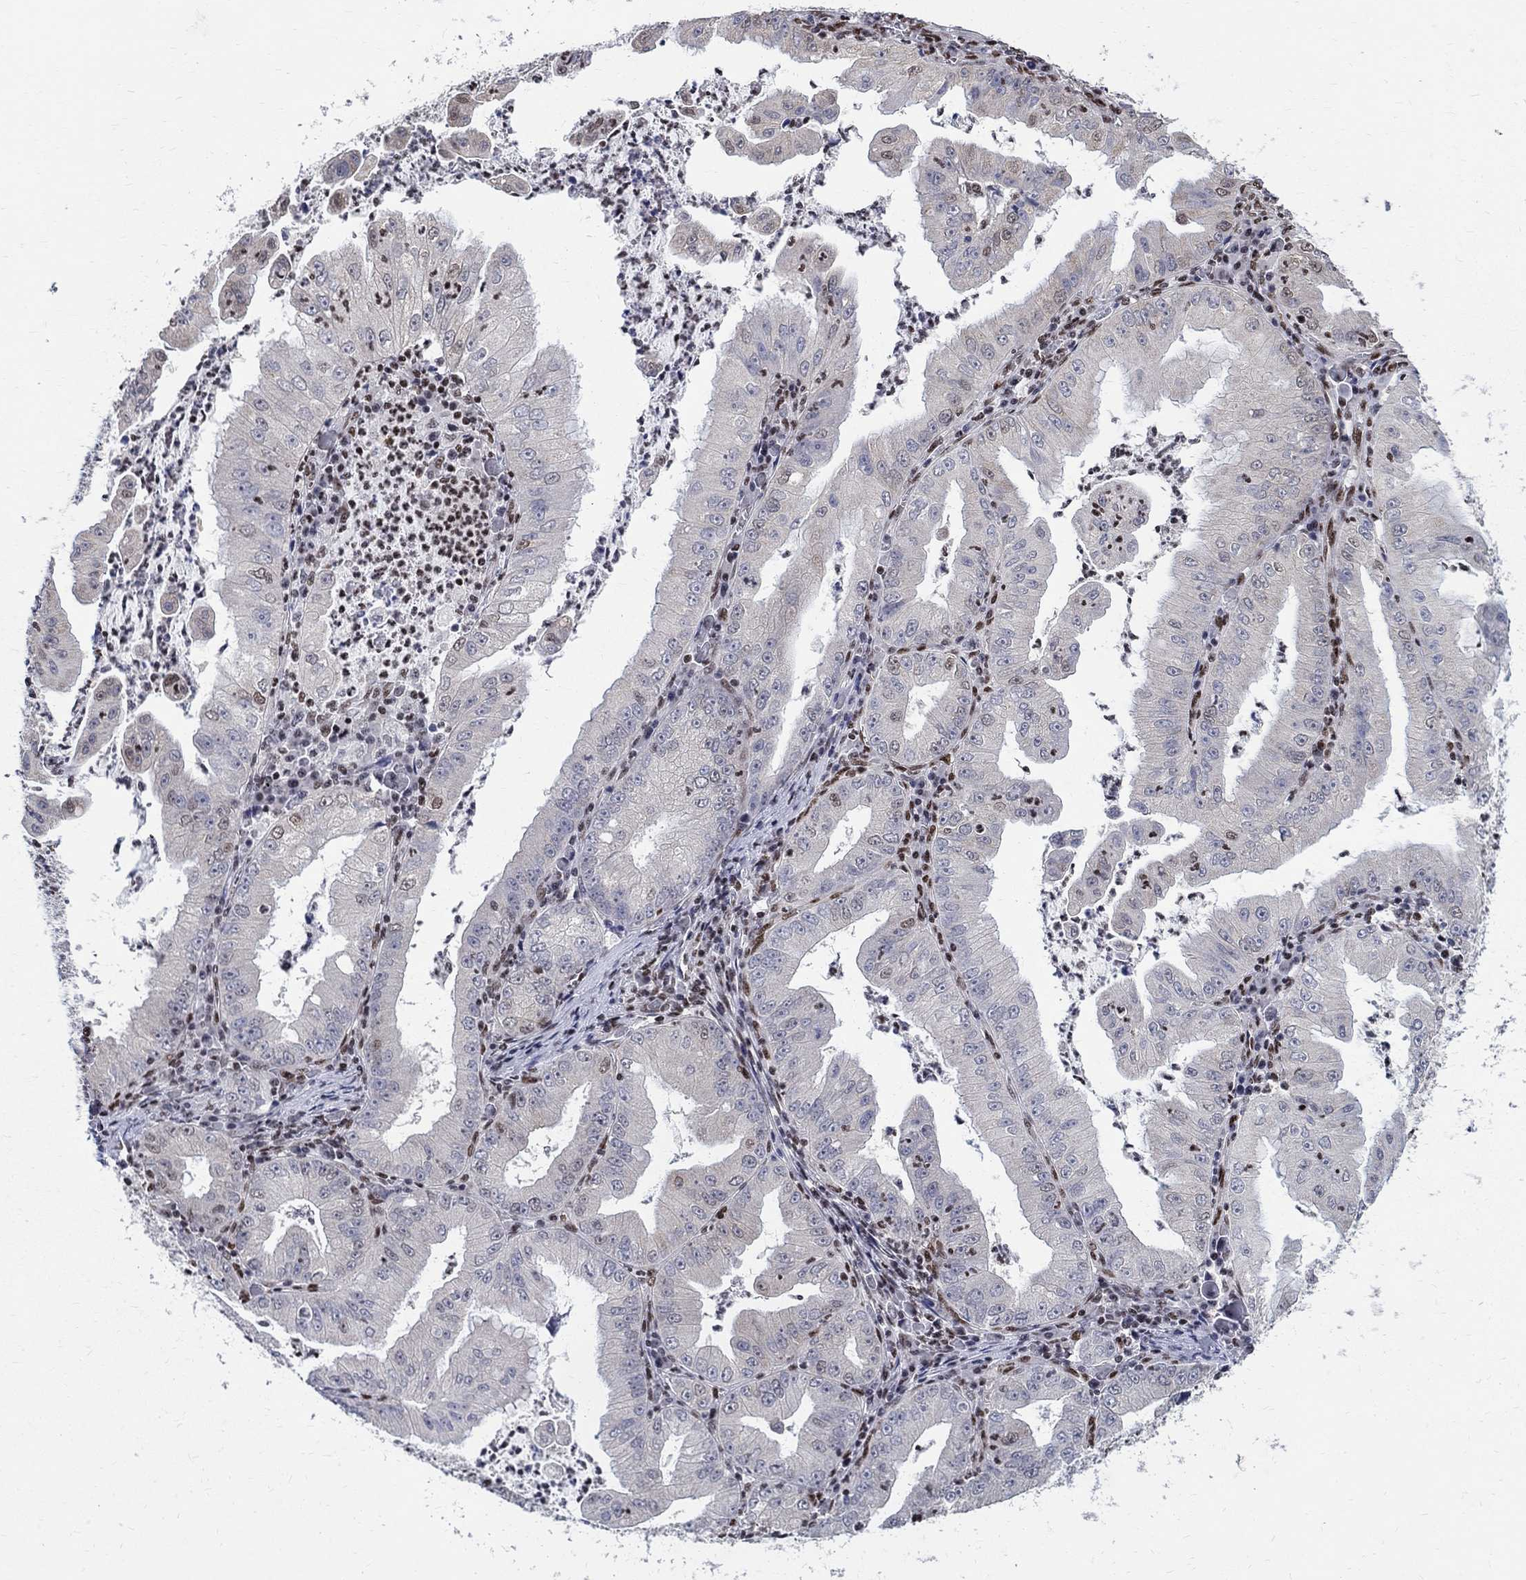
{"staining": {"intensity": "weak", "quantity": "<25%", "location": "nuclear"}, "tissue": "stomach cancer", "cell_type": "Tumor cells", "image_type": "cancer", "snomed": [{"axis": "morphology", "description": "Adenocarcinoma, NOS"}, {"axis": "topography", "description": "Stomach"}], "caption": "Tumor cells are negative for brown protein staining in stomach cancer (adenocarcinoma).", "gene": "FBXO16", "patient": {"sex": "male", "age": 76}}